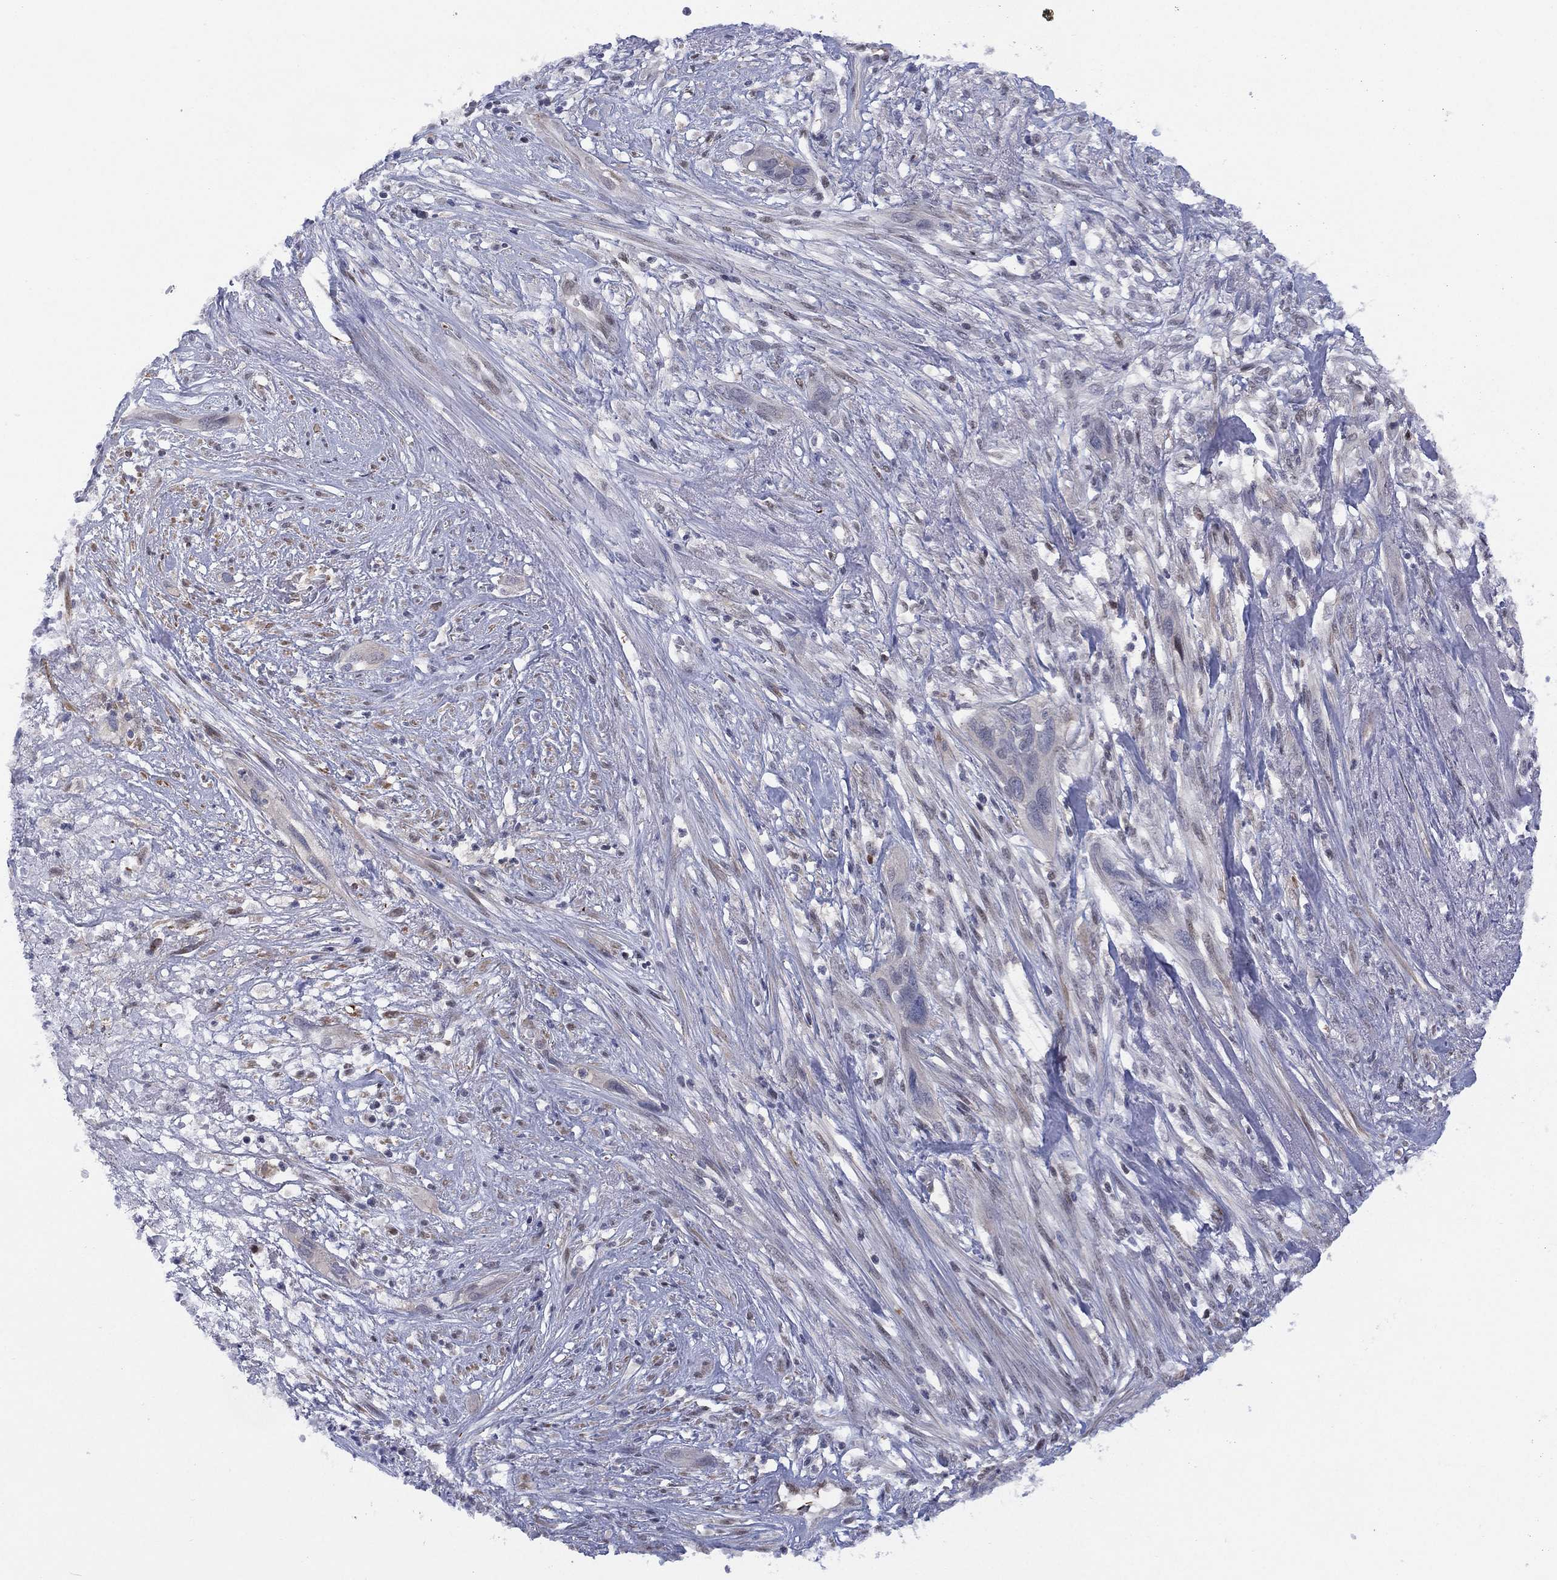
{"staining": {"intensity": "negative", "quantity": "none", "location": "none"}, "tissue": "cervical cancer", "cell_type": "Tumor cells", "image_type": "cancer", "snomed": [{"axis": "morphology", "description": "Squamous cell carcinoma, NOS"}, {"axis": "topography", "description": "Cervix"}], "caption": "A histopathology image of cervical squamous cell carcinoma stained for a protein displays no brown staining in tumor cells.", "gene": "SLC4A4", "patient": {"sex": "female", "age": 57}}